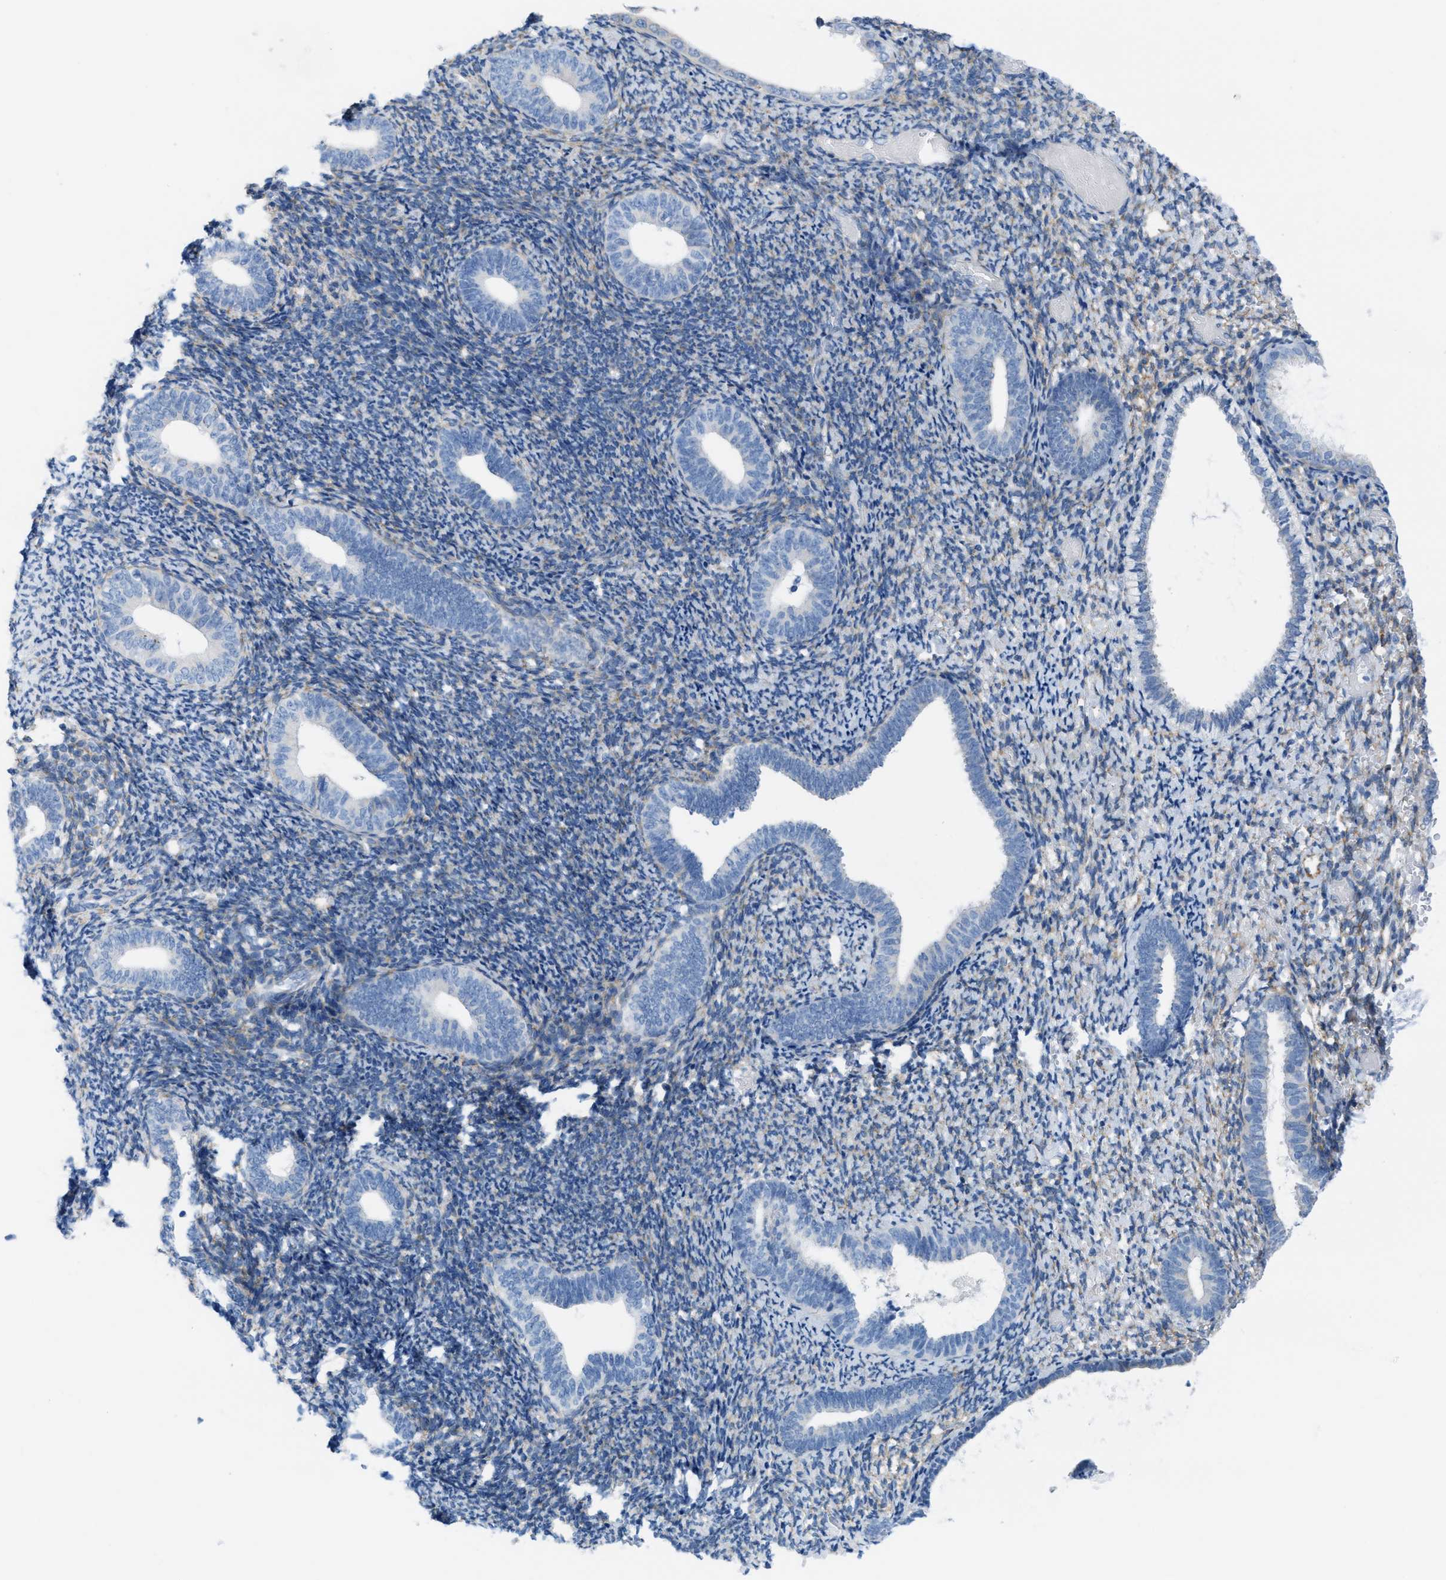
{"staining": {"intensity": "negative", "quantity": "none", "location": "none"}, "tissue": "endometrium", "cell_type": "Cells in endometrial stroma", "image_type": "normal", "snomed": [{"axis": "morphology", "description": "Normal tissue, NOS"}, {"axis": "topography", "description": "Endometrium"}], "caption": "The histopathology image demonstrates no significant positivity in cells in endometrial stroma of endometrium.", "gene": "ASGR1", "patient": {"sex": "female", "age": 66}}